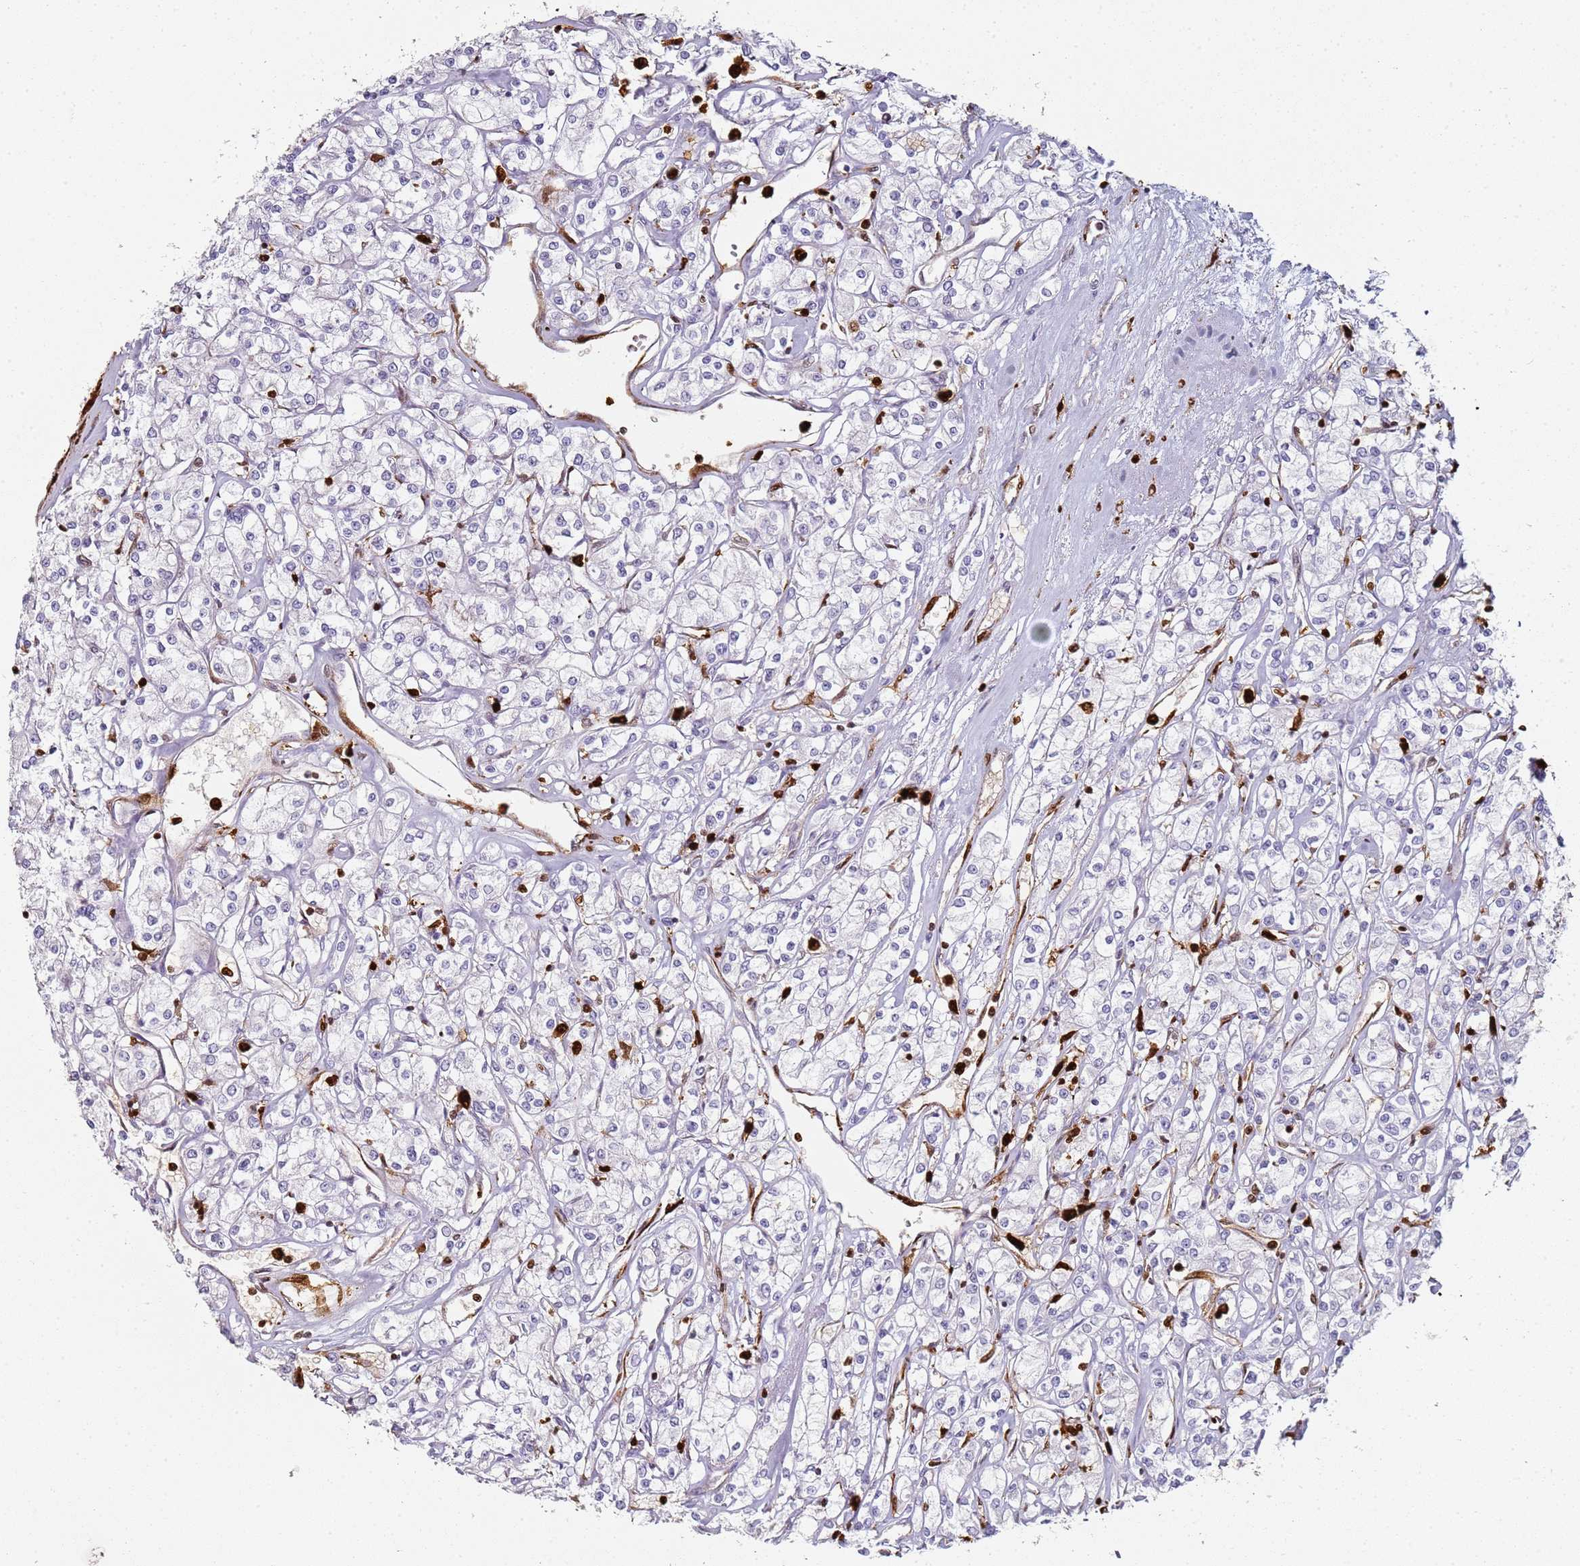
{"staining": {"intensity": "negative", "quantity": "none", "location": "none"}, "tissue": "renal cancer", "cell_type": "Tumor cells", "image_type": "cancer", "snomed": [{"axis": "morphology", "description": "Adenocarcinoma, NOS"}, {"axis": "topography", "description": "Kidney"}], "caption": "IHC of renal cancer (adenocarcinoma) exhibits no positivity in tumor cells.", "gene": "S100A4", "patient": {"sex": "female", "age": 59}}